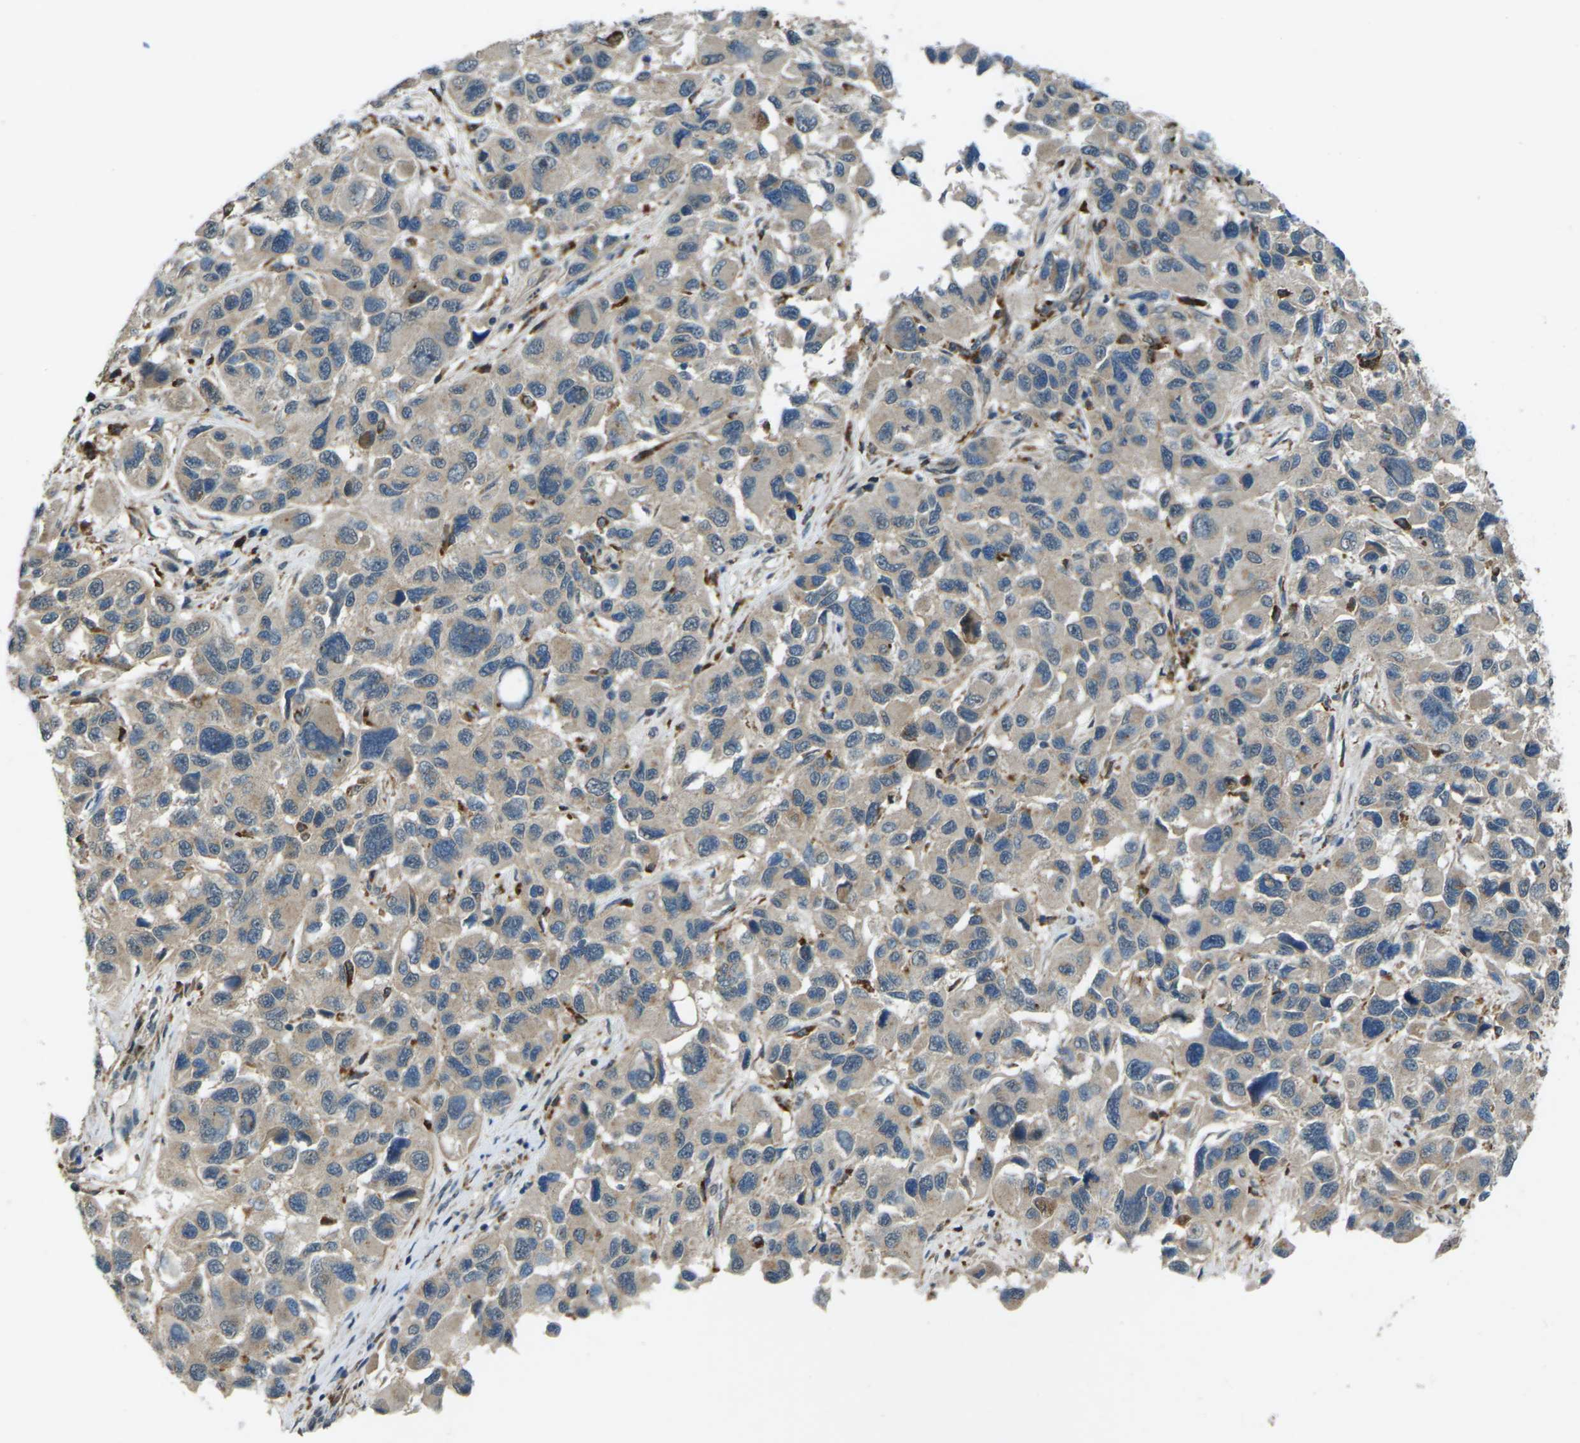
{"staining": {"intensity": "weak", "quantity": "25%-75%", "location": "cytoplasmic/membranous"}, "tissue": "melanoma", "cell_type": "Tumor cells", "image_type": "cancer", "snomed": [{"axis": "morphology", "description": "Malignant melanoma, NOS"}, {"axis": "topography", "description": "Skin"}], "caption": "An image of human melanoma stained for a protein shows weak cytoplasmic/membranous brown staining in tumor cells. (DAB IHC, brown staining for protein, blue staining for nuclei).", "gene": "SLC31A2", "patient": {"sex": "male", "age": 53}}